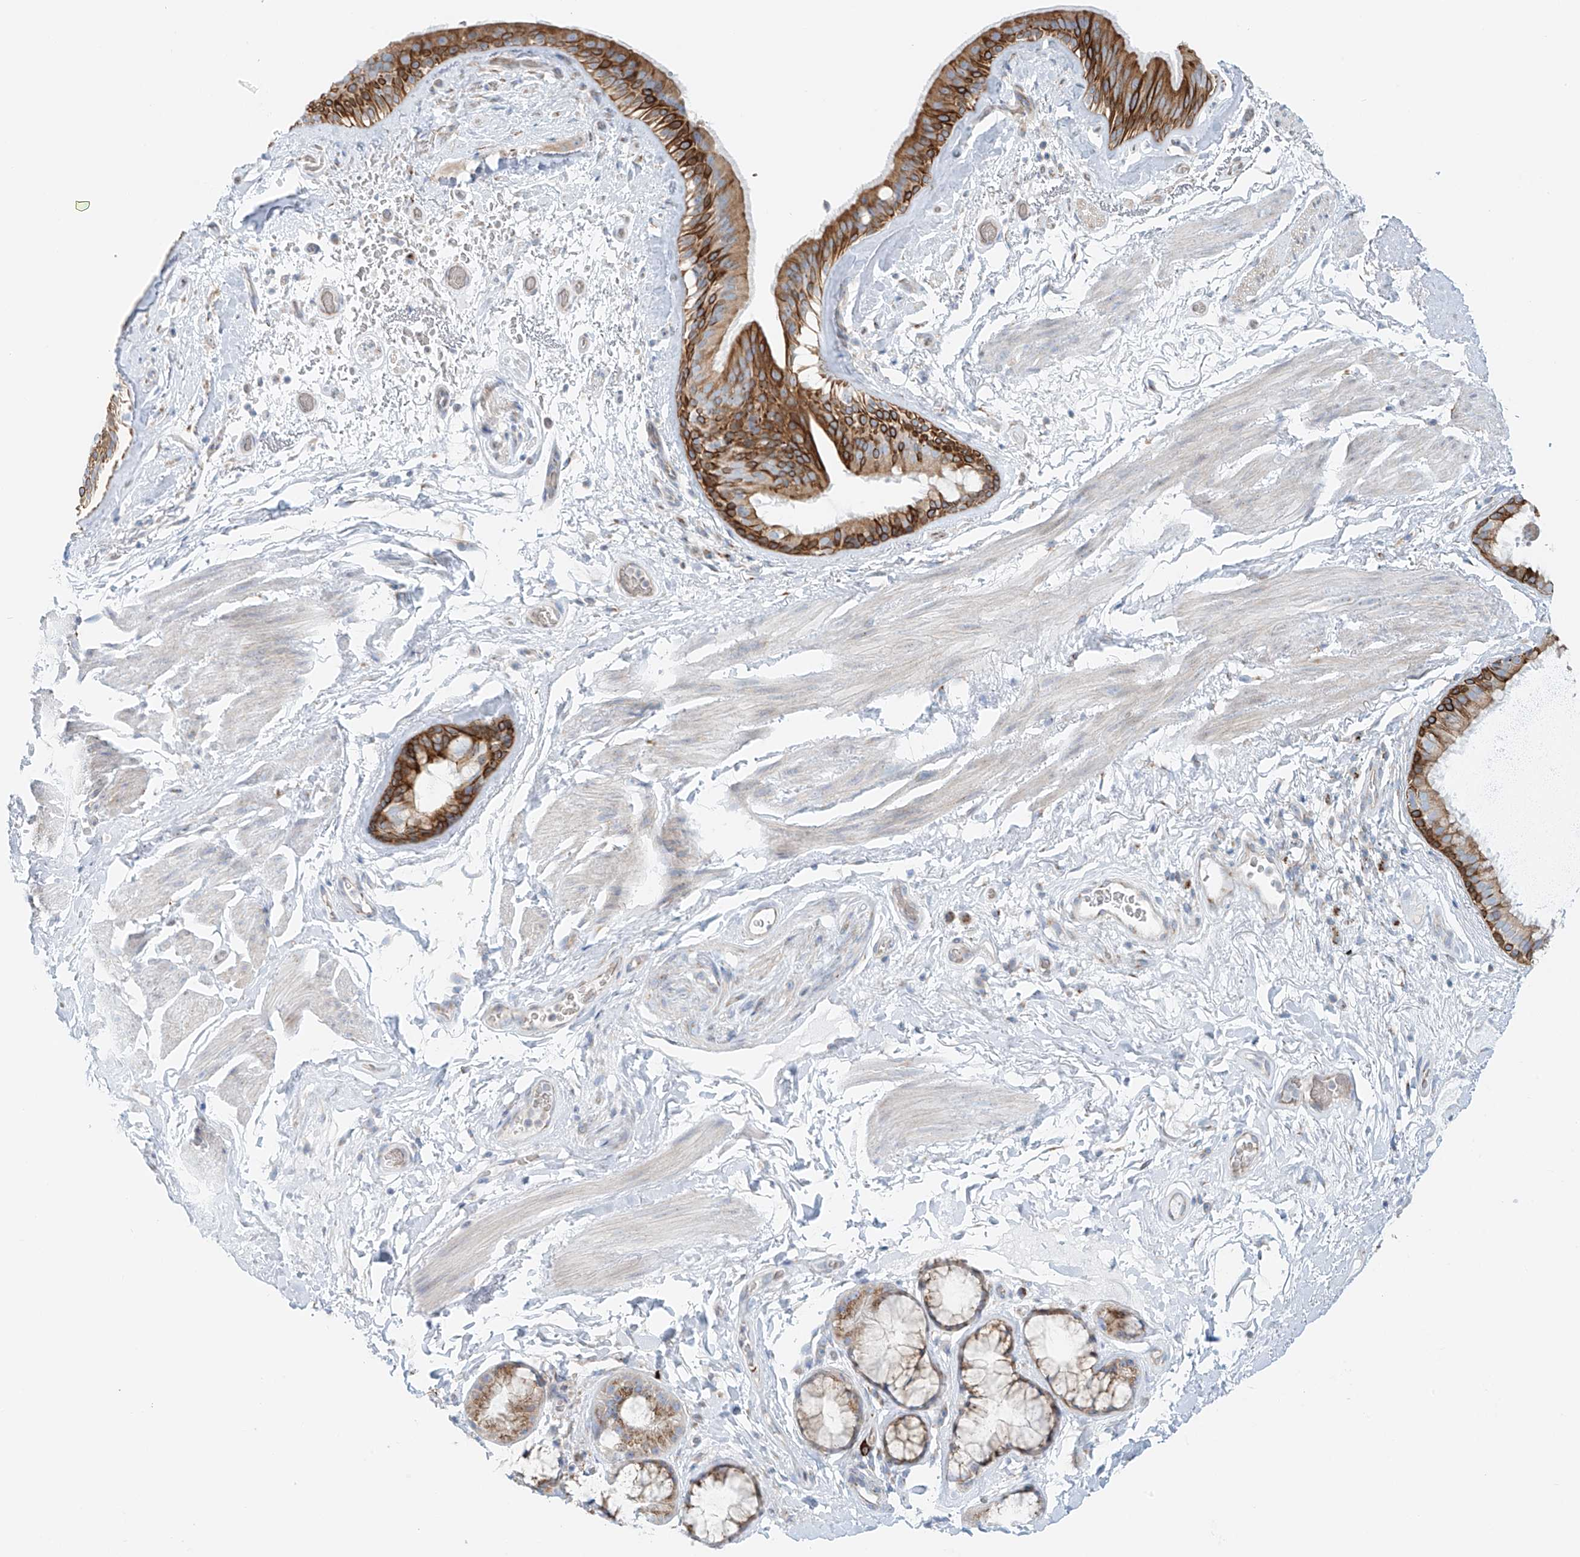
{"staining": {"intensity": "strong", "quantity": "25%-75%", "location": "cytoplasmic/membranous"}, "tissue": "bronchus", "cell_type": "Respiratory epithelial cells", "image_type": "normal", "snomed": [{"axis": "morphology", "description": "Normal tissue, NOS"}, {"axis": "topography", "description": "Cartilage tissue"}], "caption": "IHC (DAB) staining of benign human bronchus reveals strong cytoplasmic/membranous protein positivity in about 25%-75% of respiratory epithelial cells. (brown staining indicates protein expression, while blue staining denotes nuclei).", "gene": "EIPR1", "patient": {"sex": "female", "age": 63}}